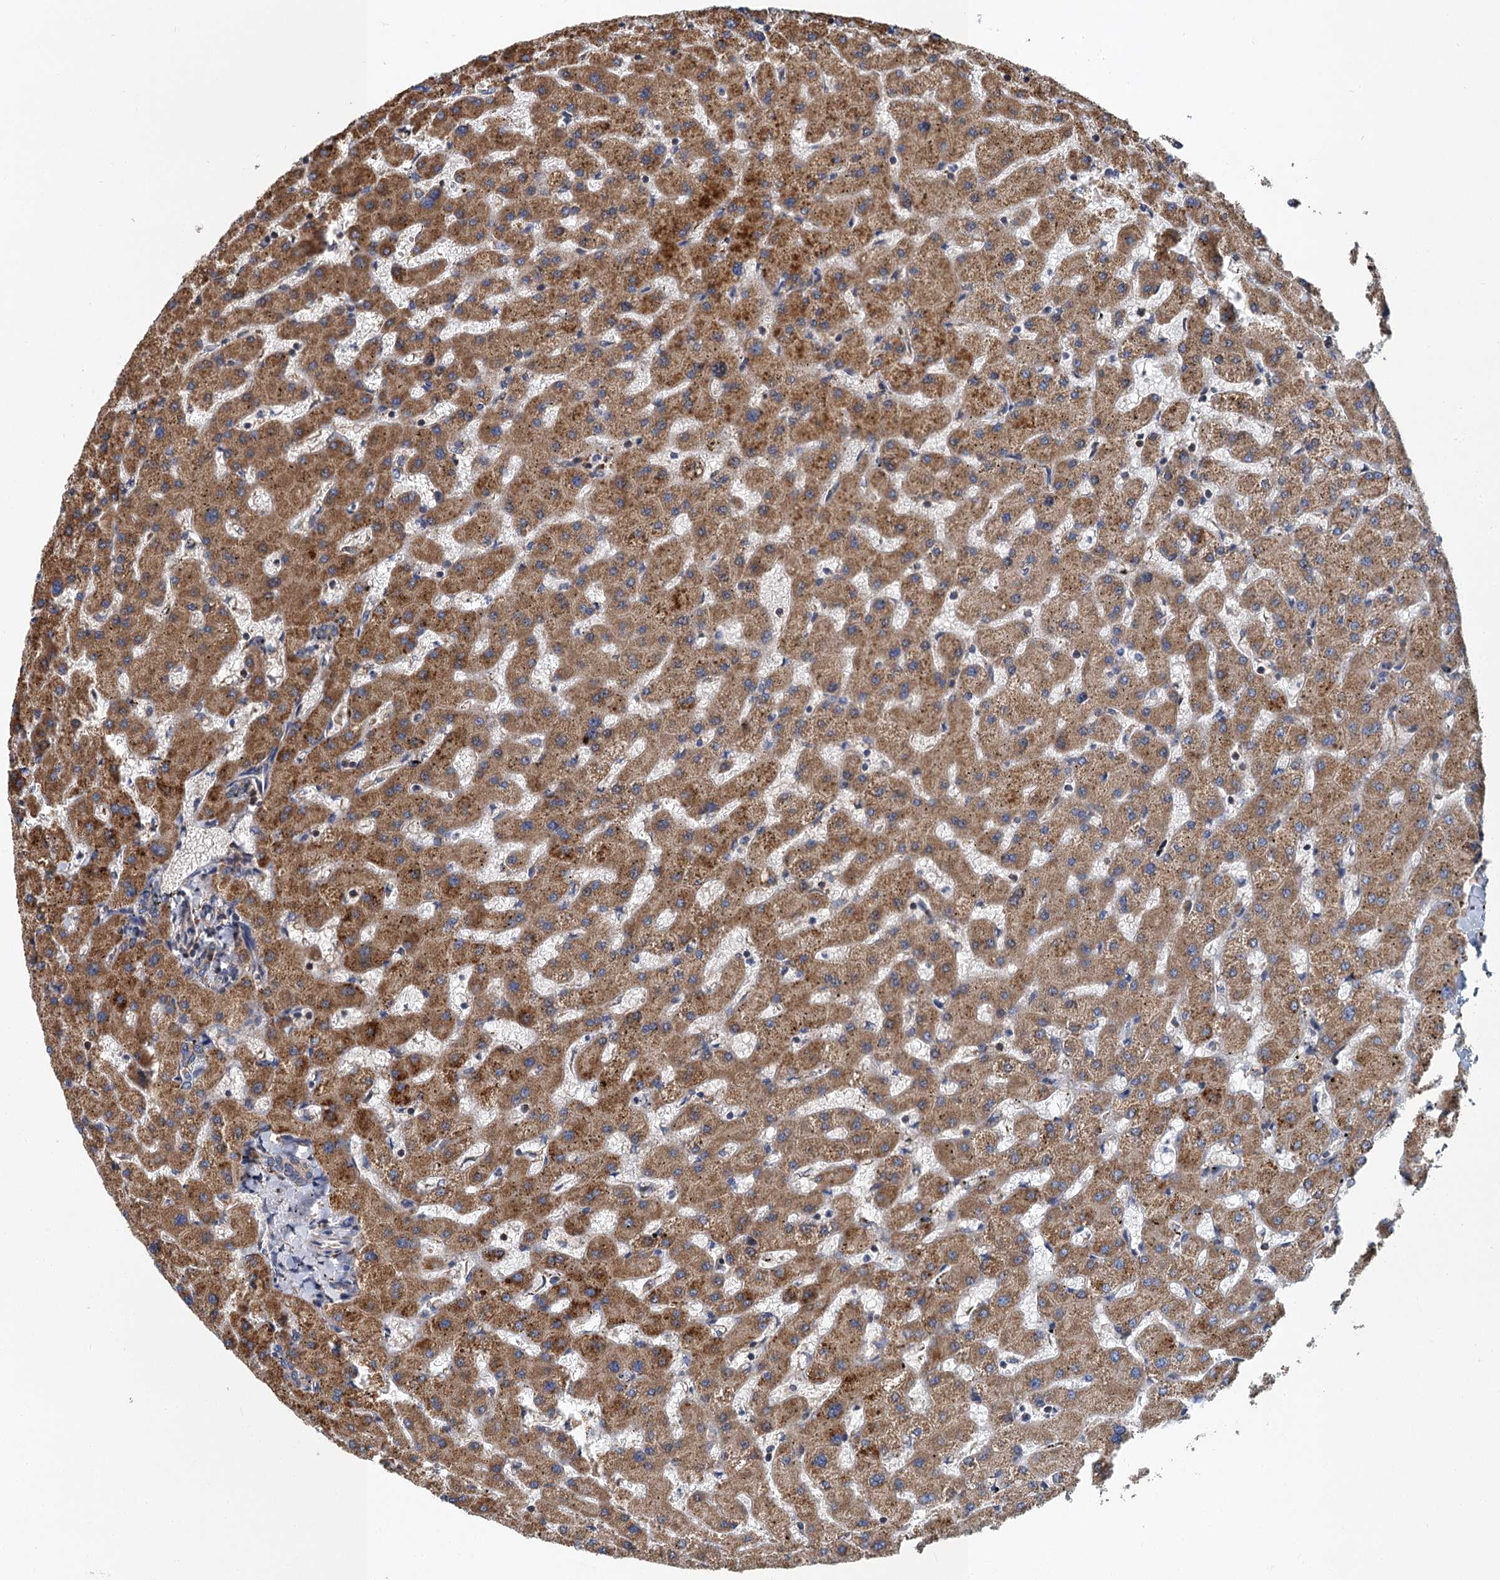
{"staining": {"intensity": "weak", "quantity": ">75%", "location": "cytoplasmic/membranous"}, "tissue": "liver", "cell_type": "Cholangiocytes", "image_type": "normal", "snomed": [{"axis": "morphology", "description": "Normal tissue, NOS"}, {"axis": "topography", "description": "Liver"}], "caption": "Weak cytoplasmic/membranous expression for a protein is identified in approximately >75% of cholangiocytes of unremarkable liver using immunohistochemistry (IHC).", "gene": "LINS1", "patient": {"sex": "female", "age": 63}}